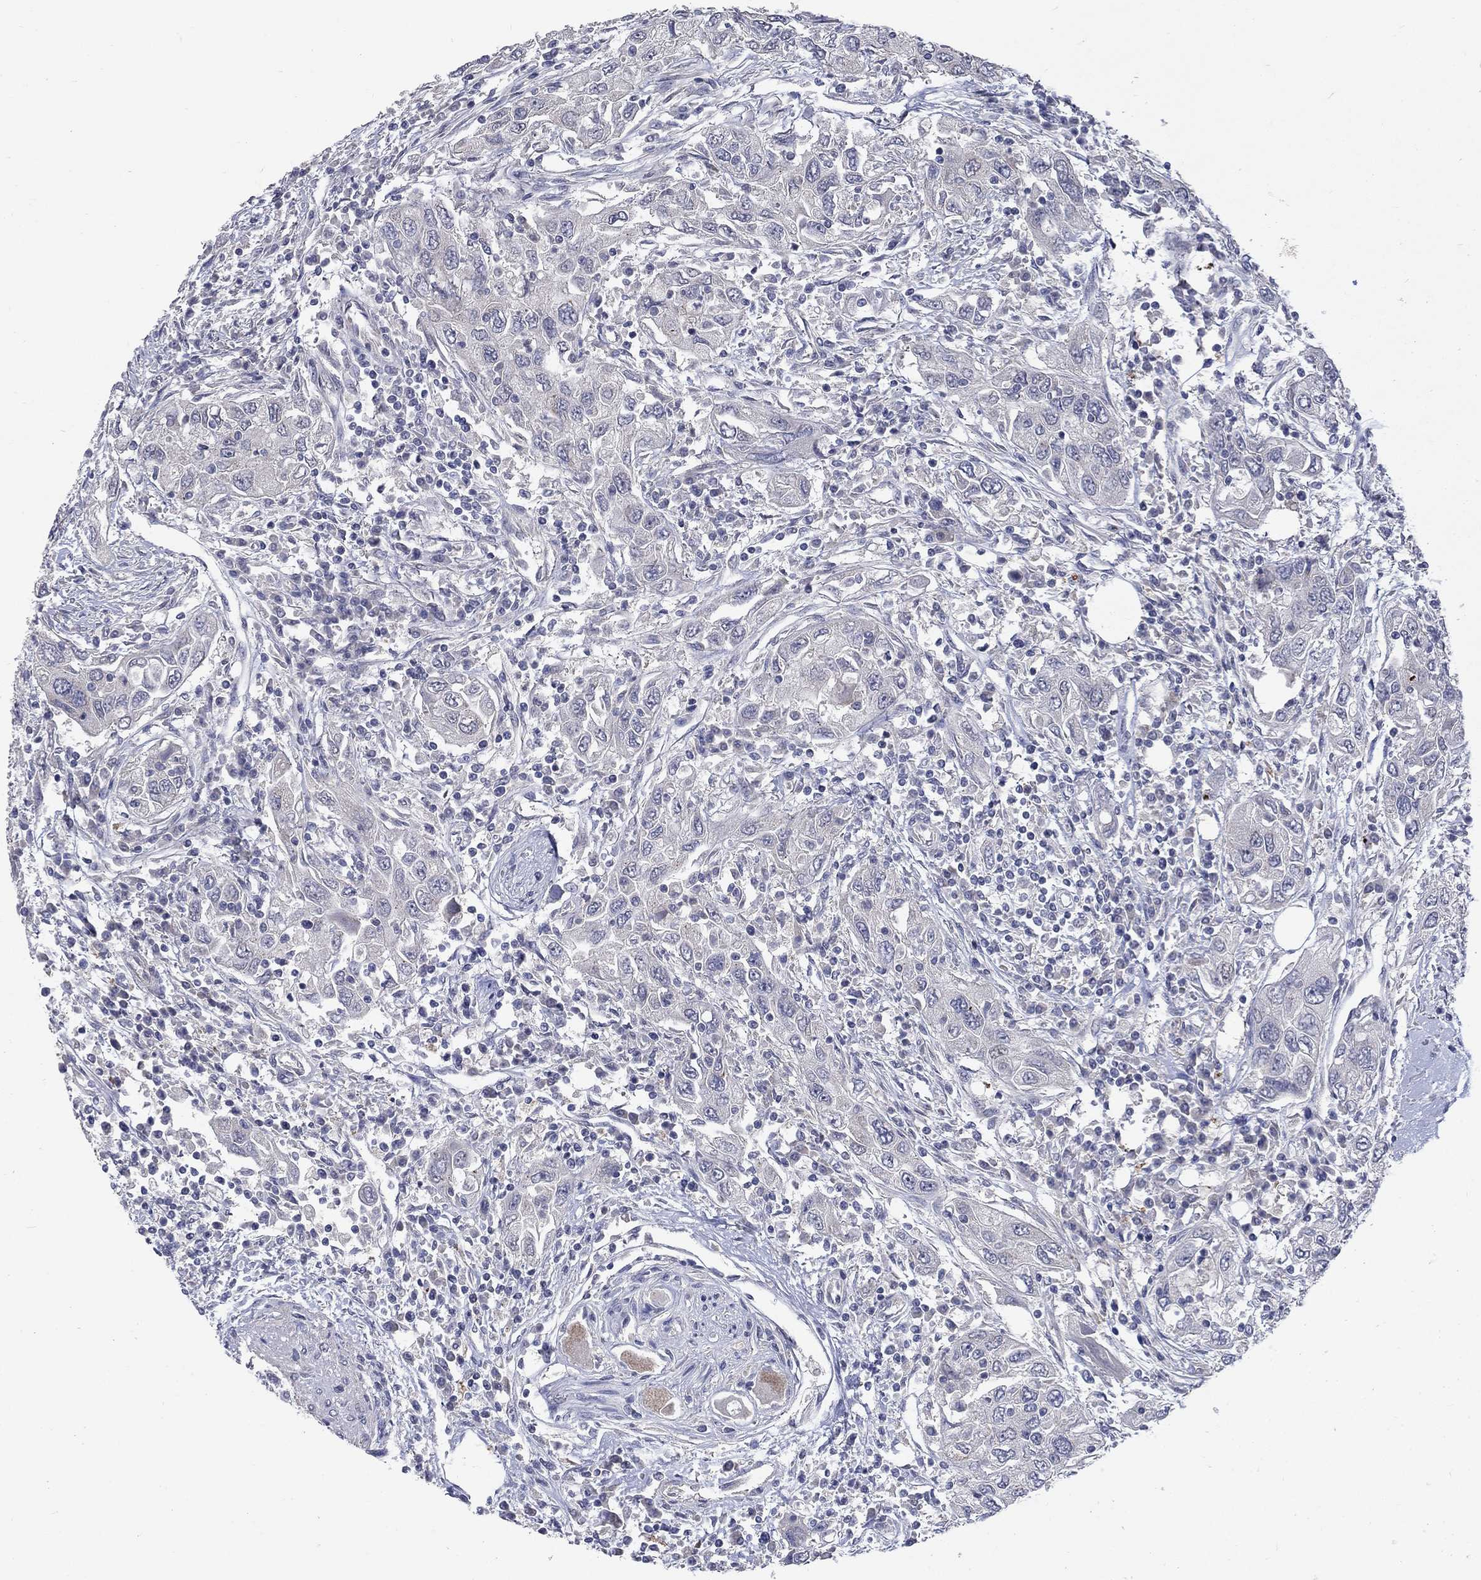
{"staining": {"intensity": "negative", "quantity": "none", "location": "none"}, "tissue": "urothelial cancer", "cell_type": "Tumor cells", "image_type": "cancer", "snomed": [{"axis": "morphology", "description": "Urothelial carcinoma, High grade"}, {"axis": "topography", "description": "Urinary bladder"}], "caption": "This histopathology image is of high-grade urothelial carcinoma stained with immunohistochemistry to label a protein in brown with the nuclei are counter-stained blue. There is no expression in tumor cells.", "gene": "FAM3B", "patient": {"sex": "male", "age": 76}}